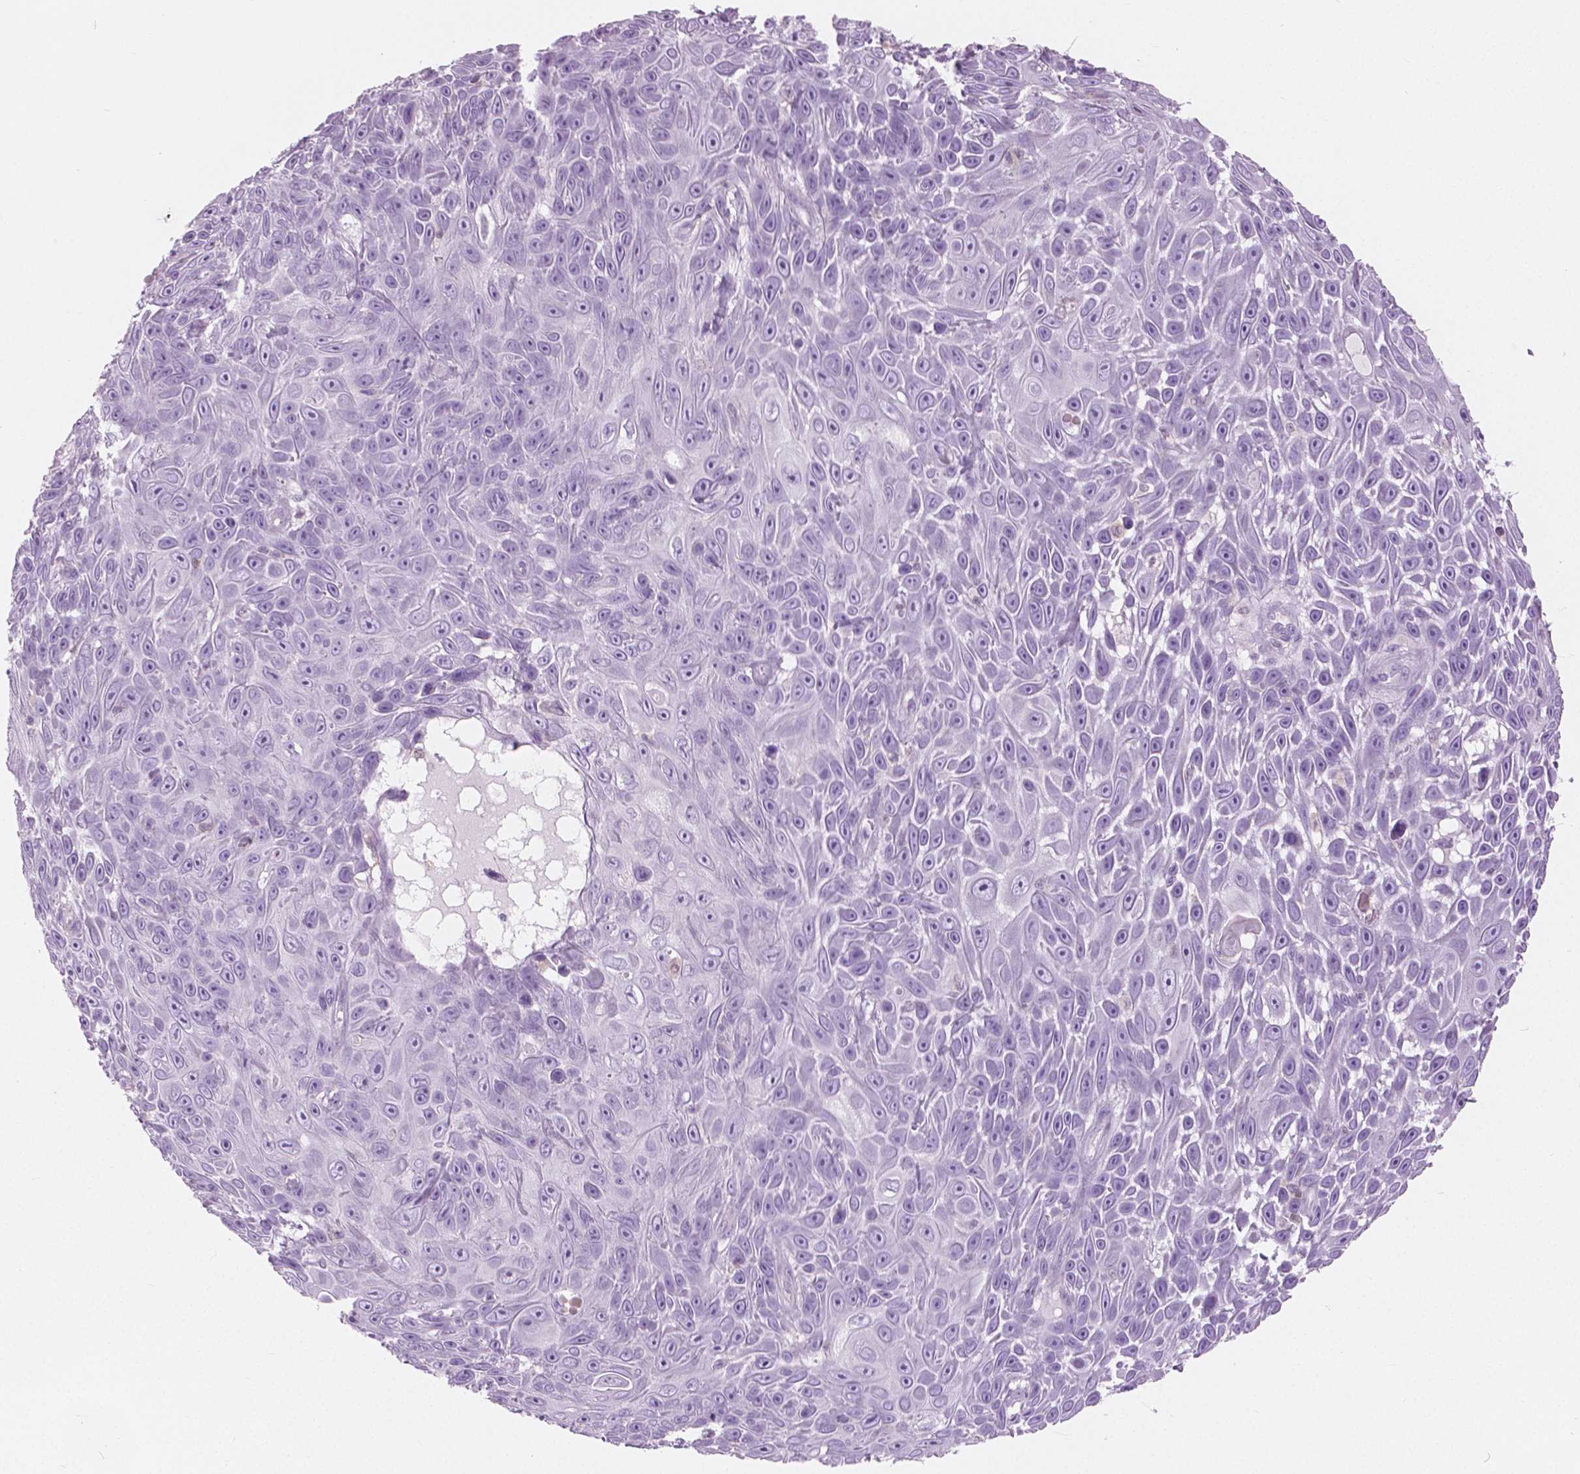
{"staining": {"intensity": "negative", "quantity": "none", "location": "none"}, "tissue": "skin cancer", "cell_type": "Tumor cells", "image_type": "cancer", "snomed": [{"axis": "morphology", "description": "Squamous cell carcinoma, NOS"}, {"axis": "topography", "description": "Skin"}], "caption": "This histopathology image is of squamous cell carcinoma (skin) stained with immunohistochemistry (IHC) to label a protein in brown with the nuclei are counter-stained blue. There is no positivity in tumor cells.", "gene": "GALM", "patient": {"sex": "male", "age": 82}}